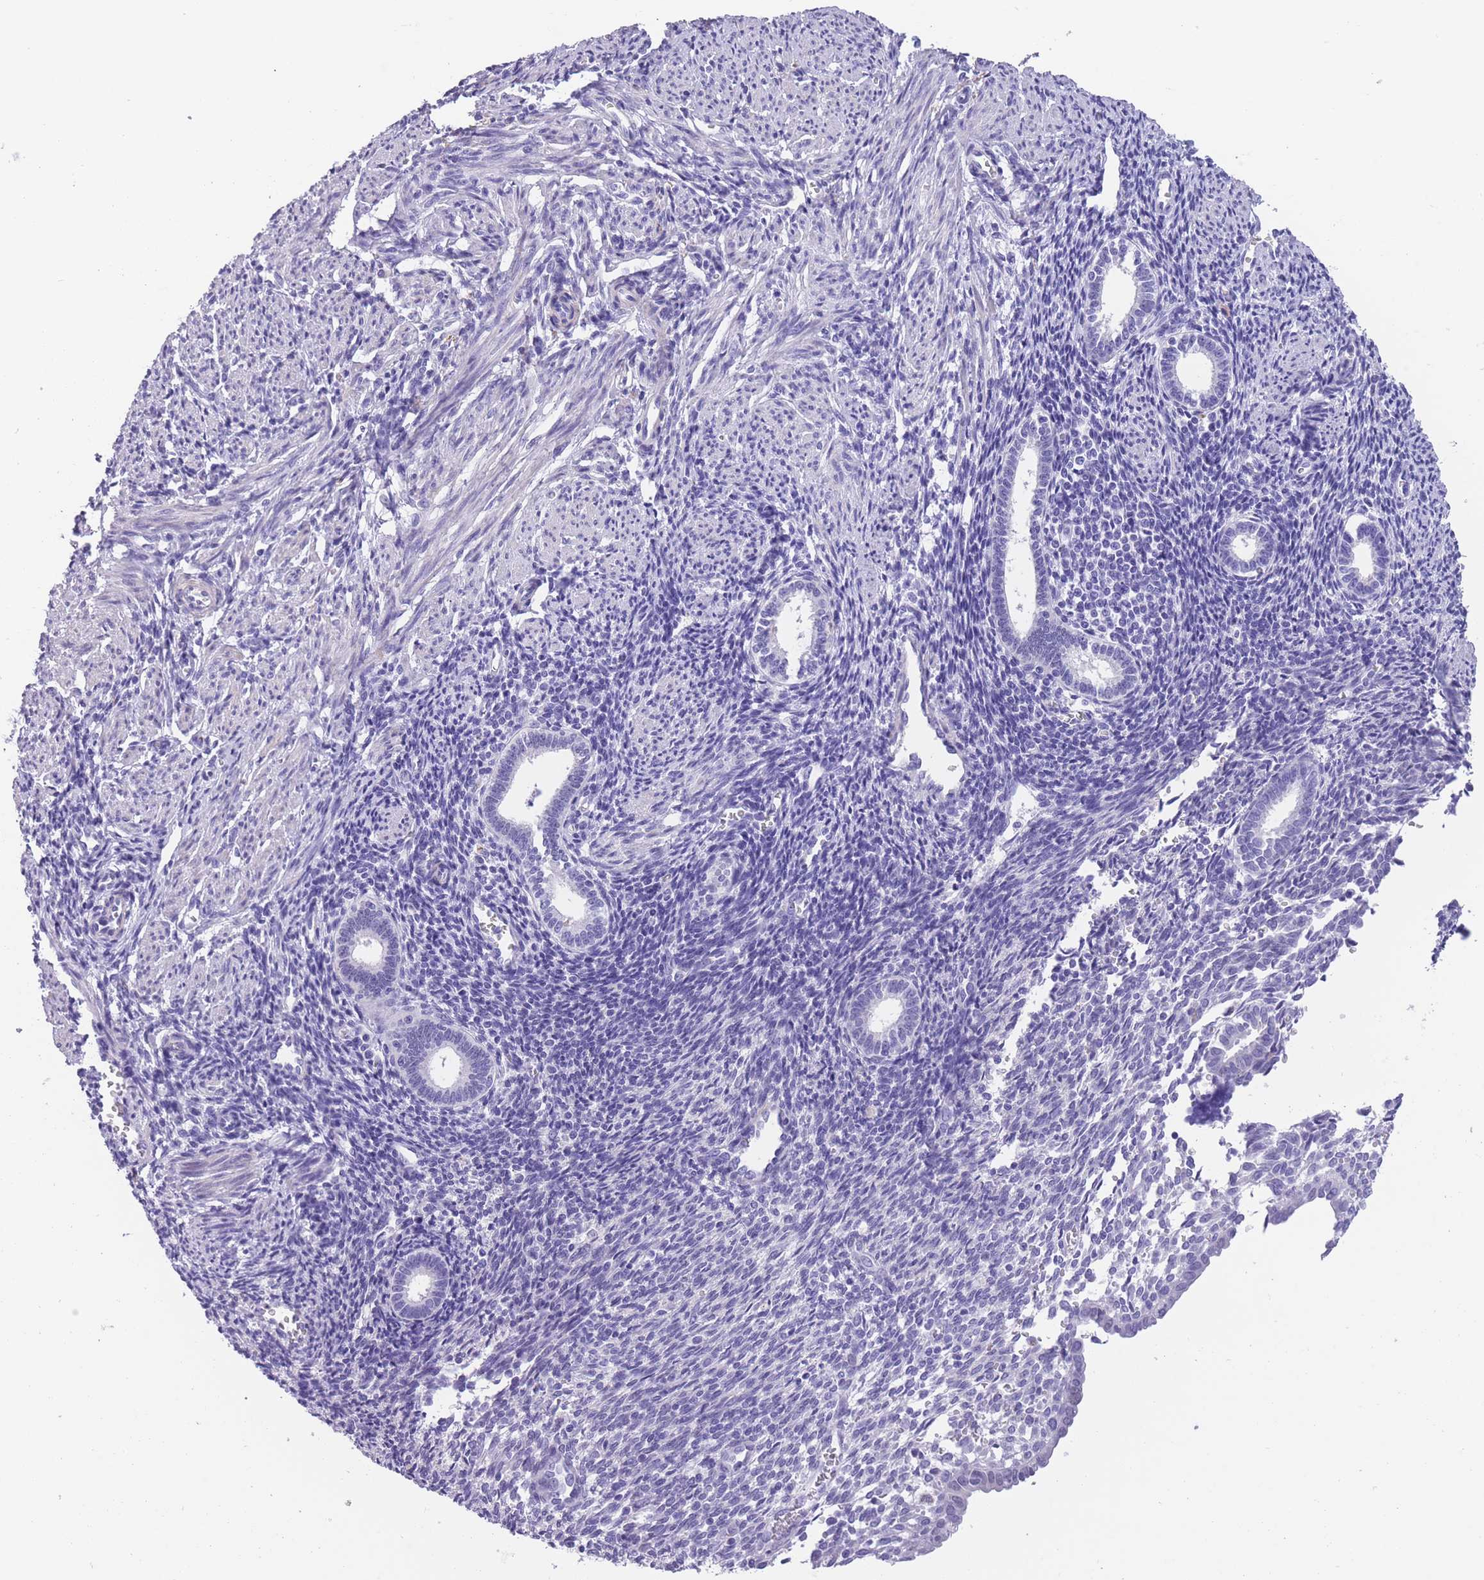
{"staining": {"intensity": "negative", "quantity": "none", "location": "none"}, "tissue": "endometrium", "cell_type": "Cells in endometrial stroma", "image_type": "normal", "snomed": [{"axis": "morphology", "description": "Normal tissue, NOS"}, {"axis": "topography", "description": "Endometrium"}], "caption": "This is a micrograph of immunohistochemistry staining of benign endometrium, which shows no positivity in cells in endometrial stroma.", "gene": "RAI2", "patient": {"sex": "female", "age": 32}}